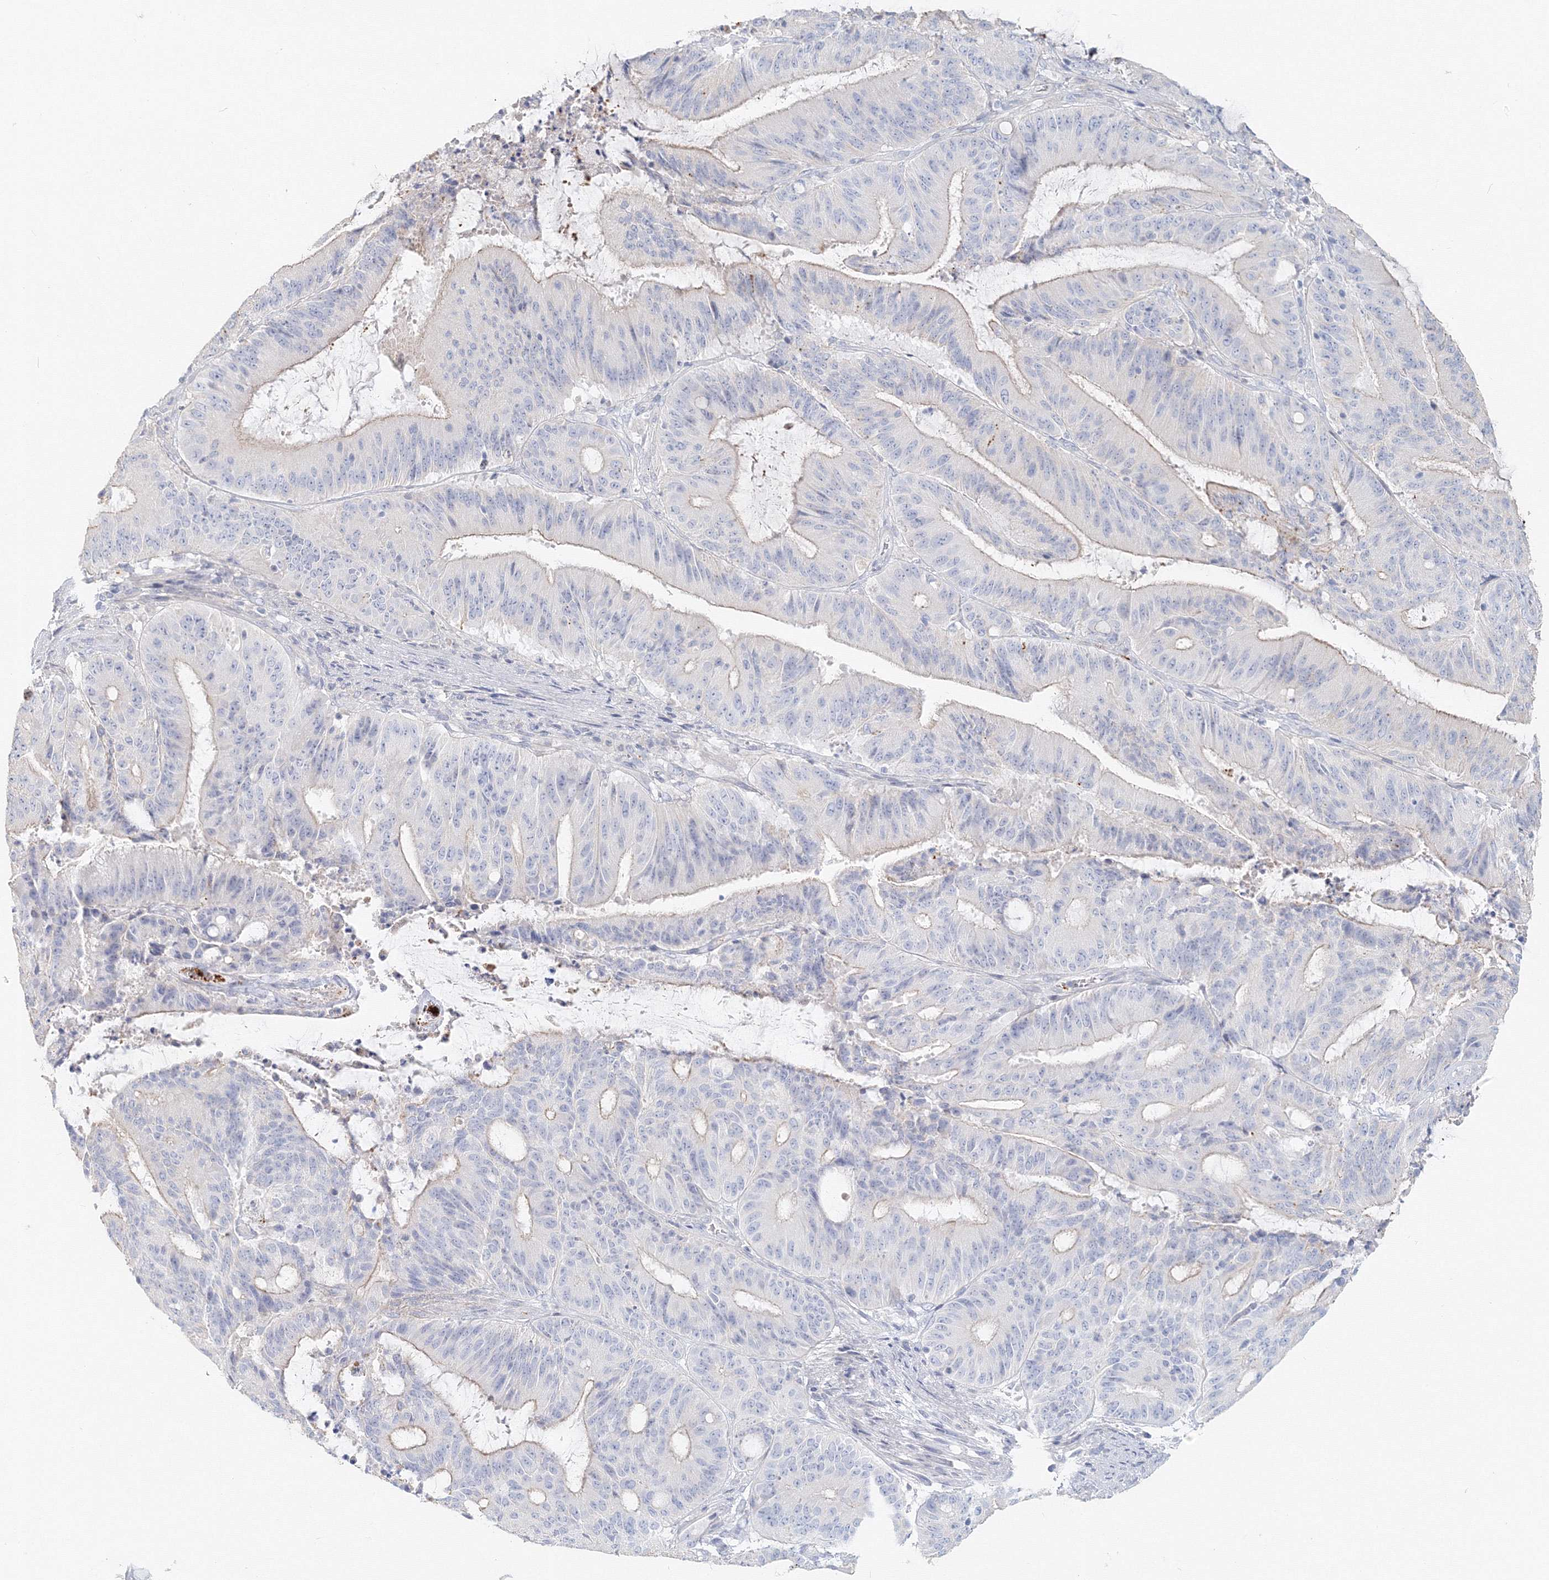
{"staining": {"intensity": "weak", "quantity": "<25%", "location": "cytoplasmic/membranous"}, "tissue": "liver cancer", "cell_type": "Tumor cells", "image_type": "cancer", "snomed": [{"axis": "morphology", "description": "Normal tissue, NOS"}, {"axis": "morphology", "description": "Cholangiocarcinoma"}, {"axis": "topography", "description": "Liver"}, {"axis": "topography", "description": "Peripheral nerve tissue"}], "caption": "Immunohistochemistry (IHC) of liver cancer shows no expression in tumor cells.", "gene": "MMRN1", "patient": {"sex": "female", "age": 73}}